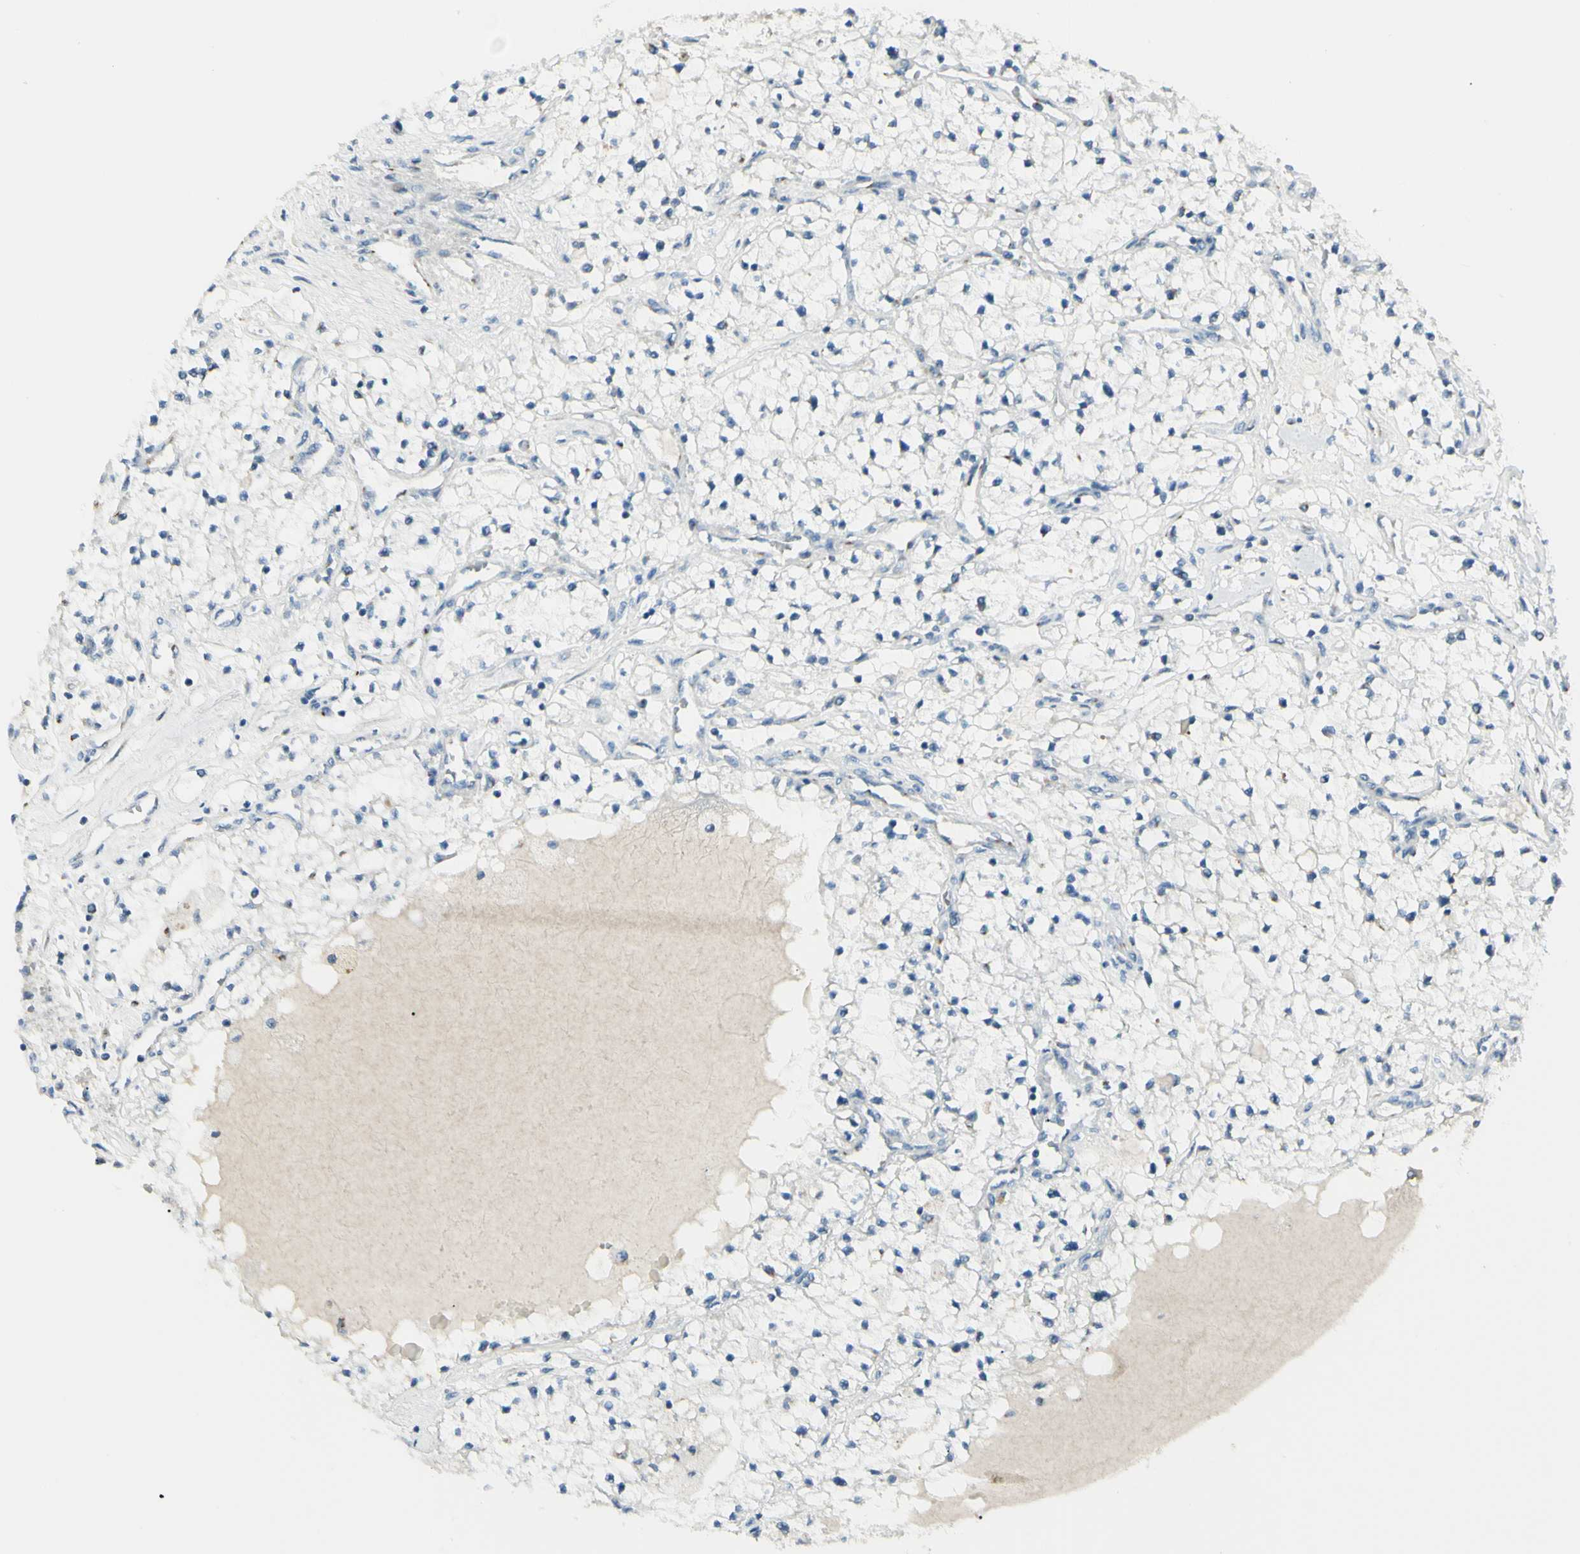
{"staining": {"intensity": "negative", "quantity": "none", "location": "none"}, "tissue": "renal cancer", "cell_type": "Tumor cells", "image_type": "cancer", "snomed": [{"axis": "morphology", "description": "Adenocarcinoma, NOS"}, {"axis": "topography", "description": "Kidney"}], "caption": "A high-resolution photomicrograph shows immunohistochemistry (IHC) staining of adenocarcinoma (renal), which shows no significant expression in tumor cells.", "gene": "B4GALT1", "patient": {"sex": "male", "age": 68}}